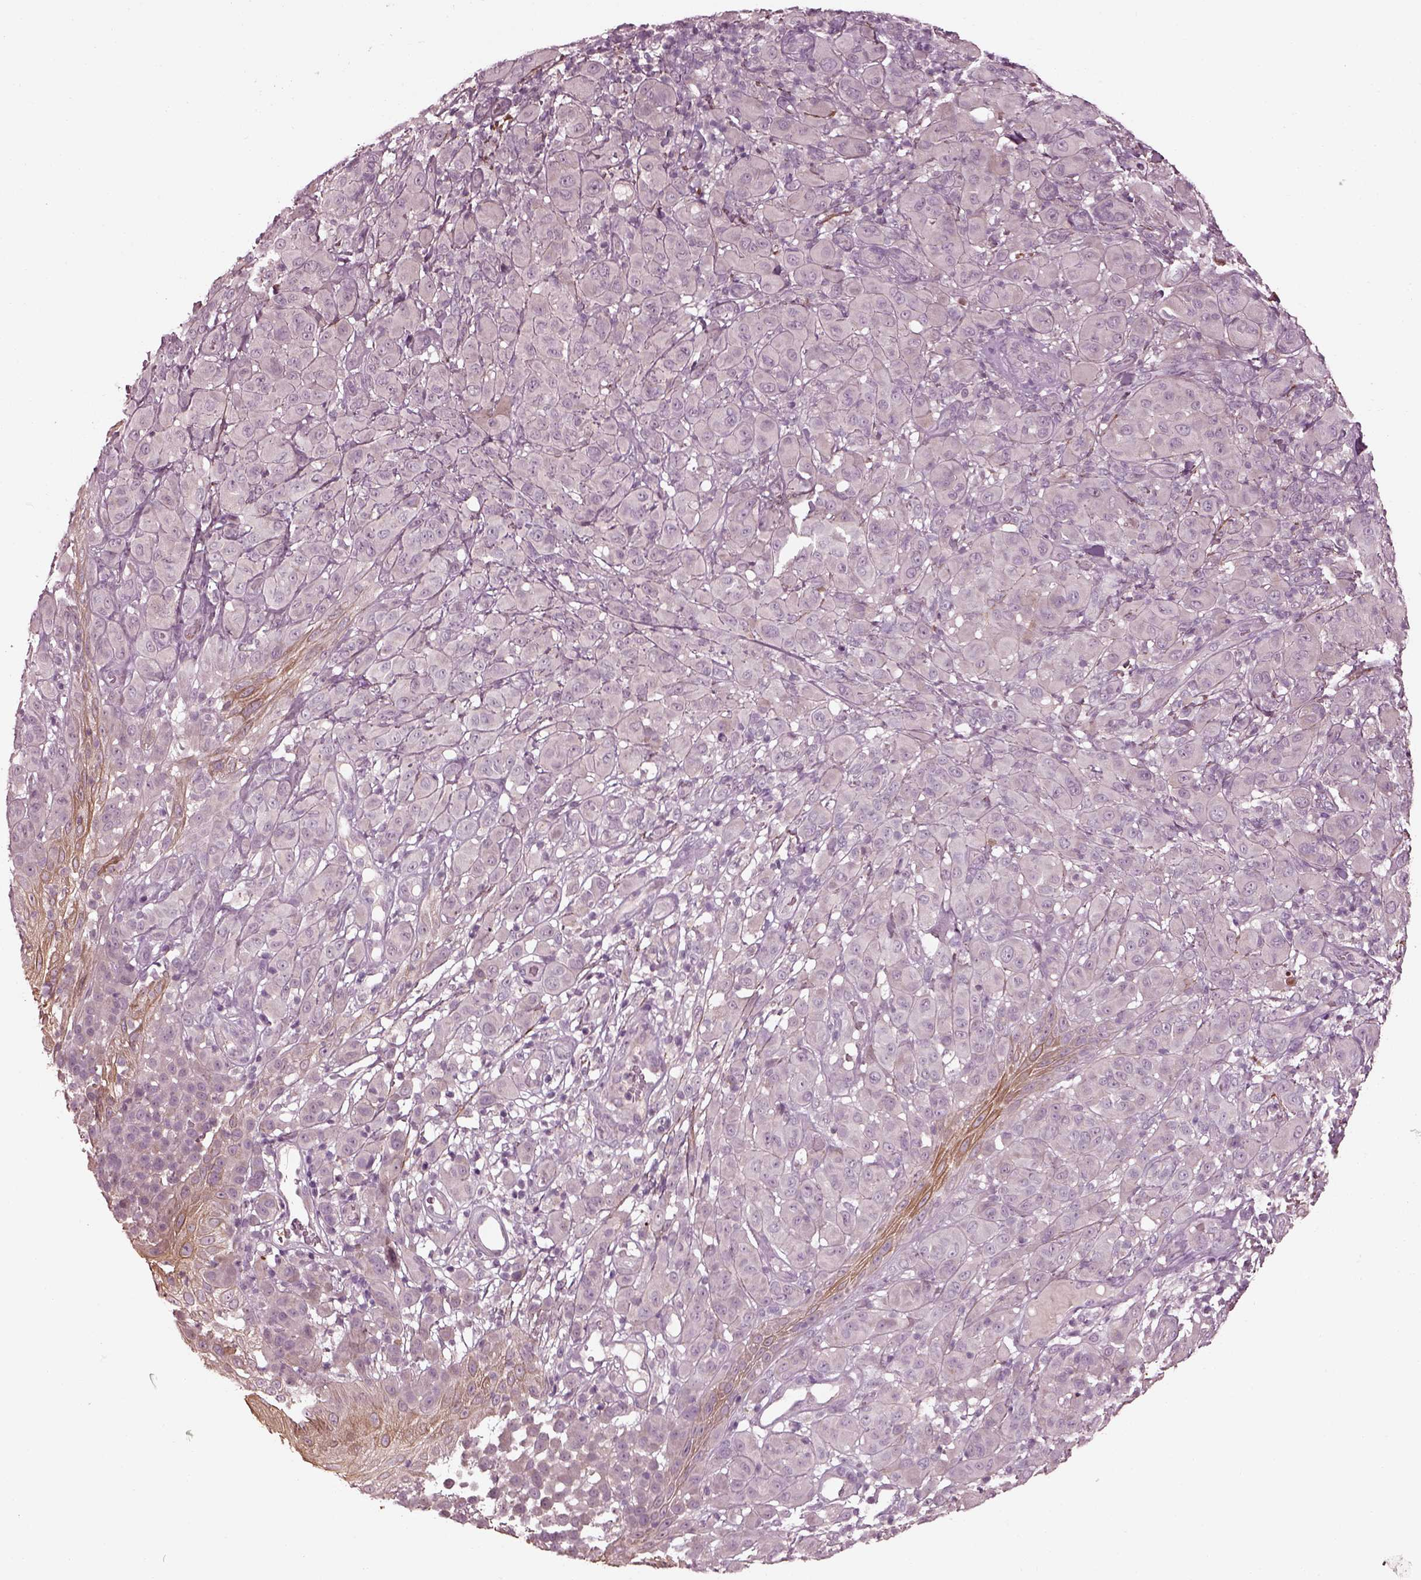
{"staining": {"intensity": "negative", "quantity": "none", "location": "none"}, "tissue": "melanoma", "cell_type": "Tumor cells", "image_type": "cancer", "snomed": [{"axis": "morphology", "description": "Malignant melanoma, NOS"}, {"axis": "topography", "description": "Skin"}], "caption": "This image is of malignant melanoma stained with IHC to label a protein in brown with the nuclei are counter-stained blue. There is no positivity in tumor cells.", "gene": "EFEMP1", "patient": {"sex": "female", "age": 87}}